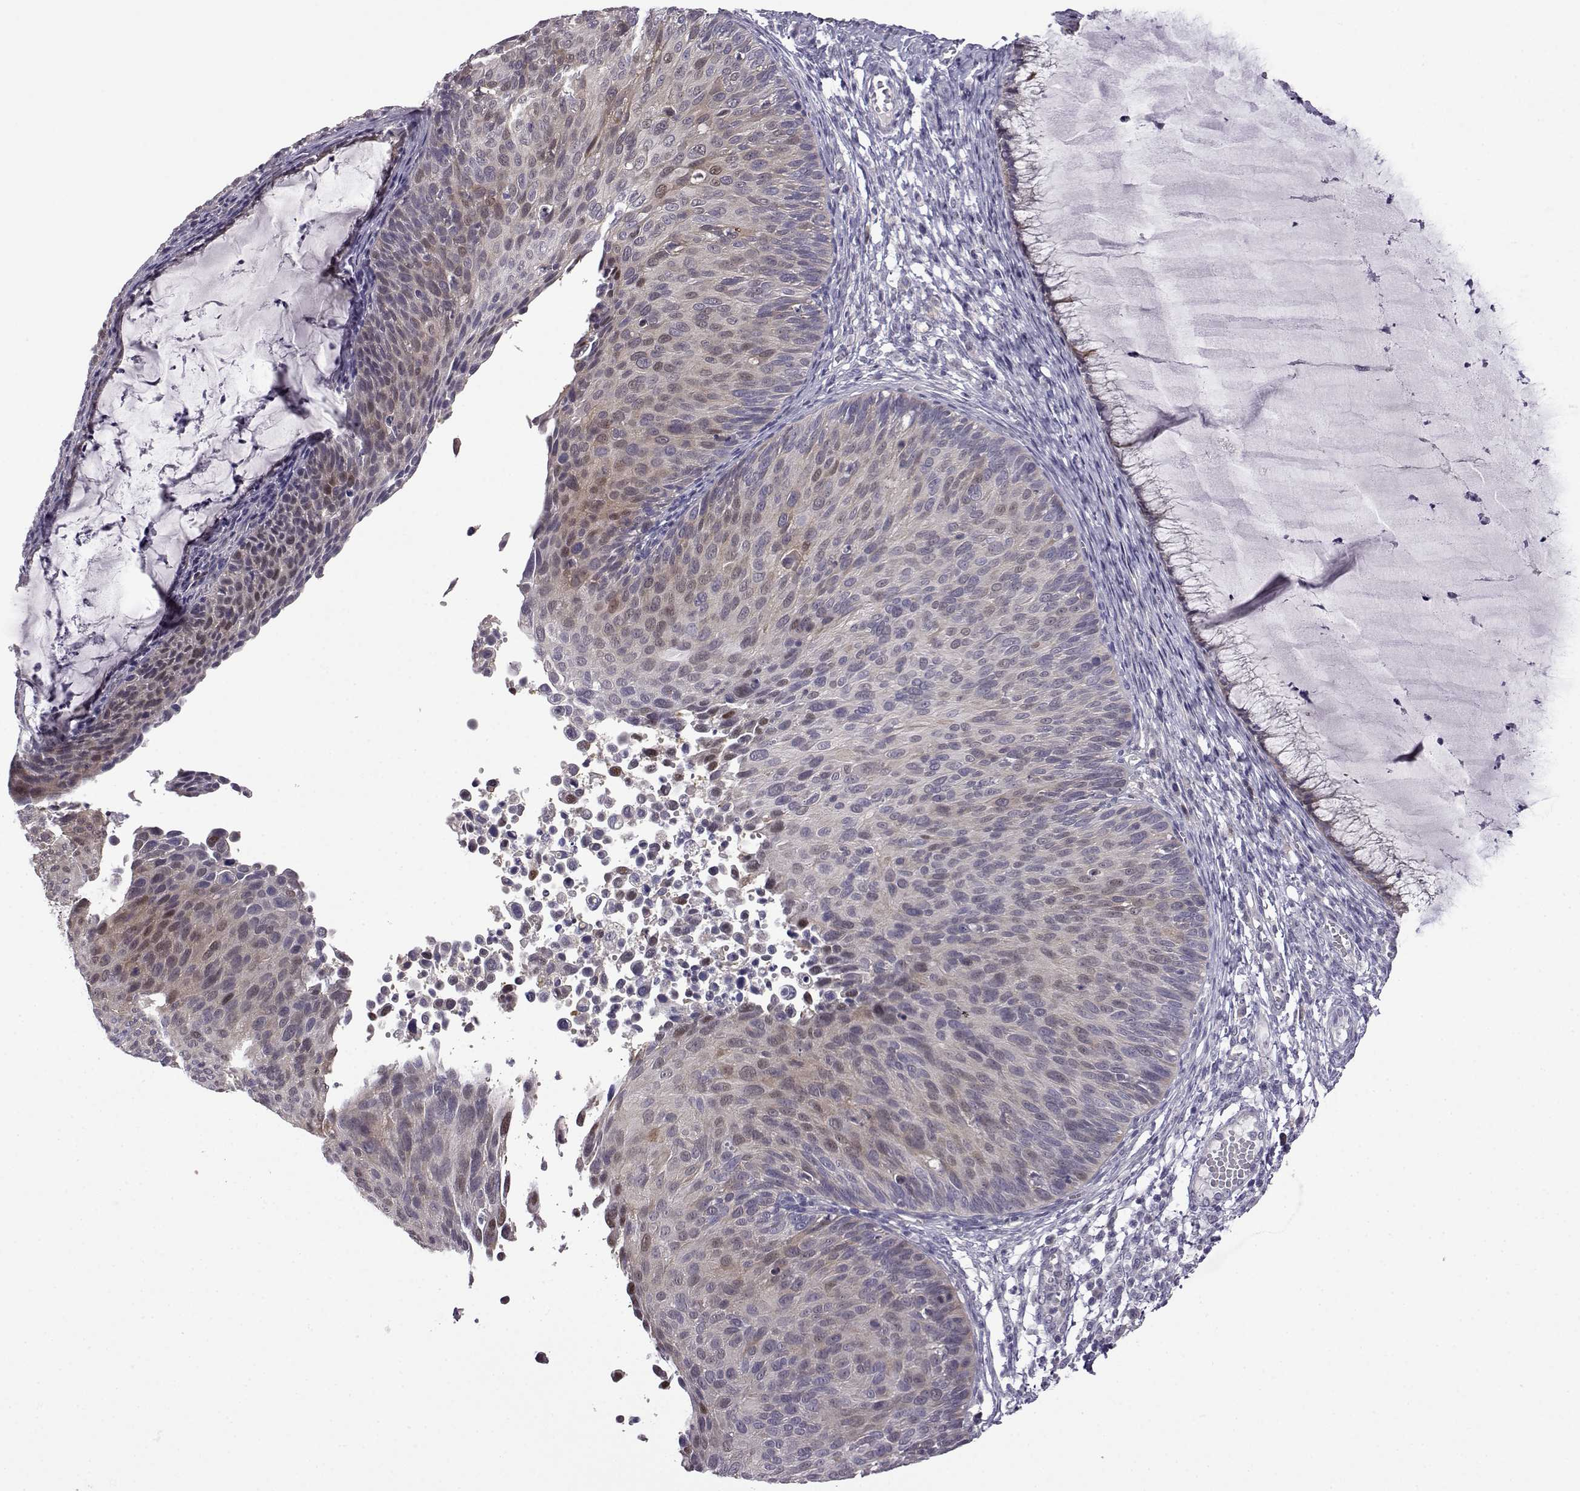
{"staining": {"intensity": "weak", "quantity": "<25%", "location": "cytoplasmic/membranous"}, "tissue": "cervical cancer", "cell_type": "Tumor cells", "image_type": "cancer", "snomed": [{"axis": "morphology", "description": "Squamous cell carcinoma, NOS"}, {"axis": "topography", "description": "Cervix"}], "caption": "Tumor cells show no significant protein expression in cervical squamous cell carcinoma. (DAB IHC visualized using brightfield microscopy, high magnification).", "gene": "VGF", "patient": {"sex": "female", "age": 36}}